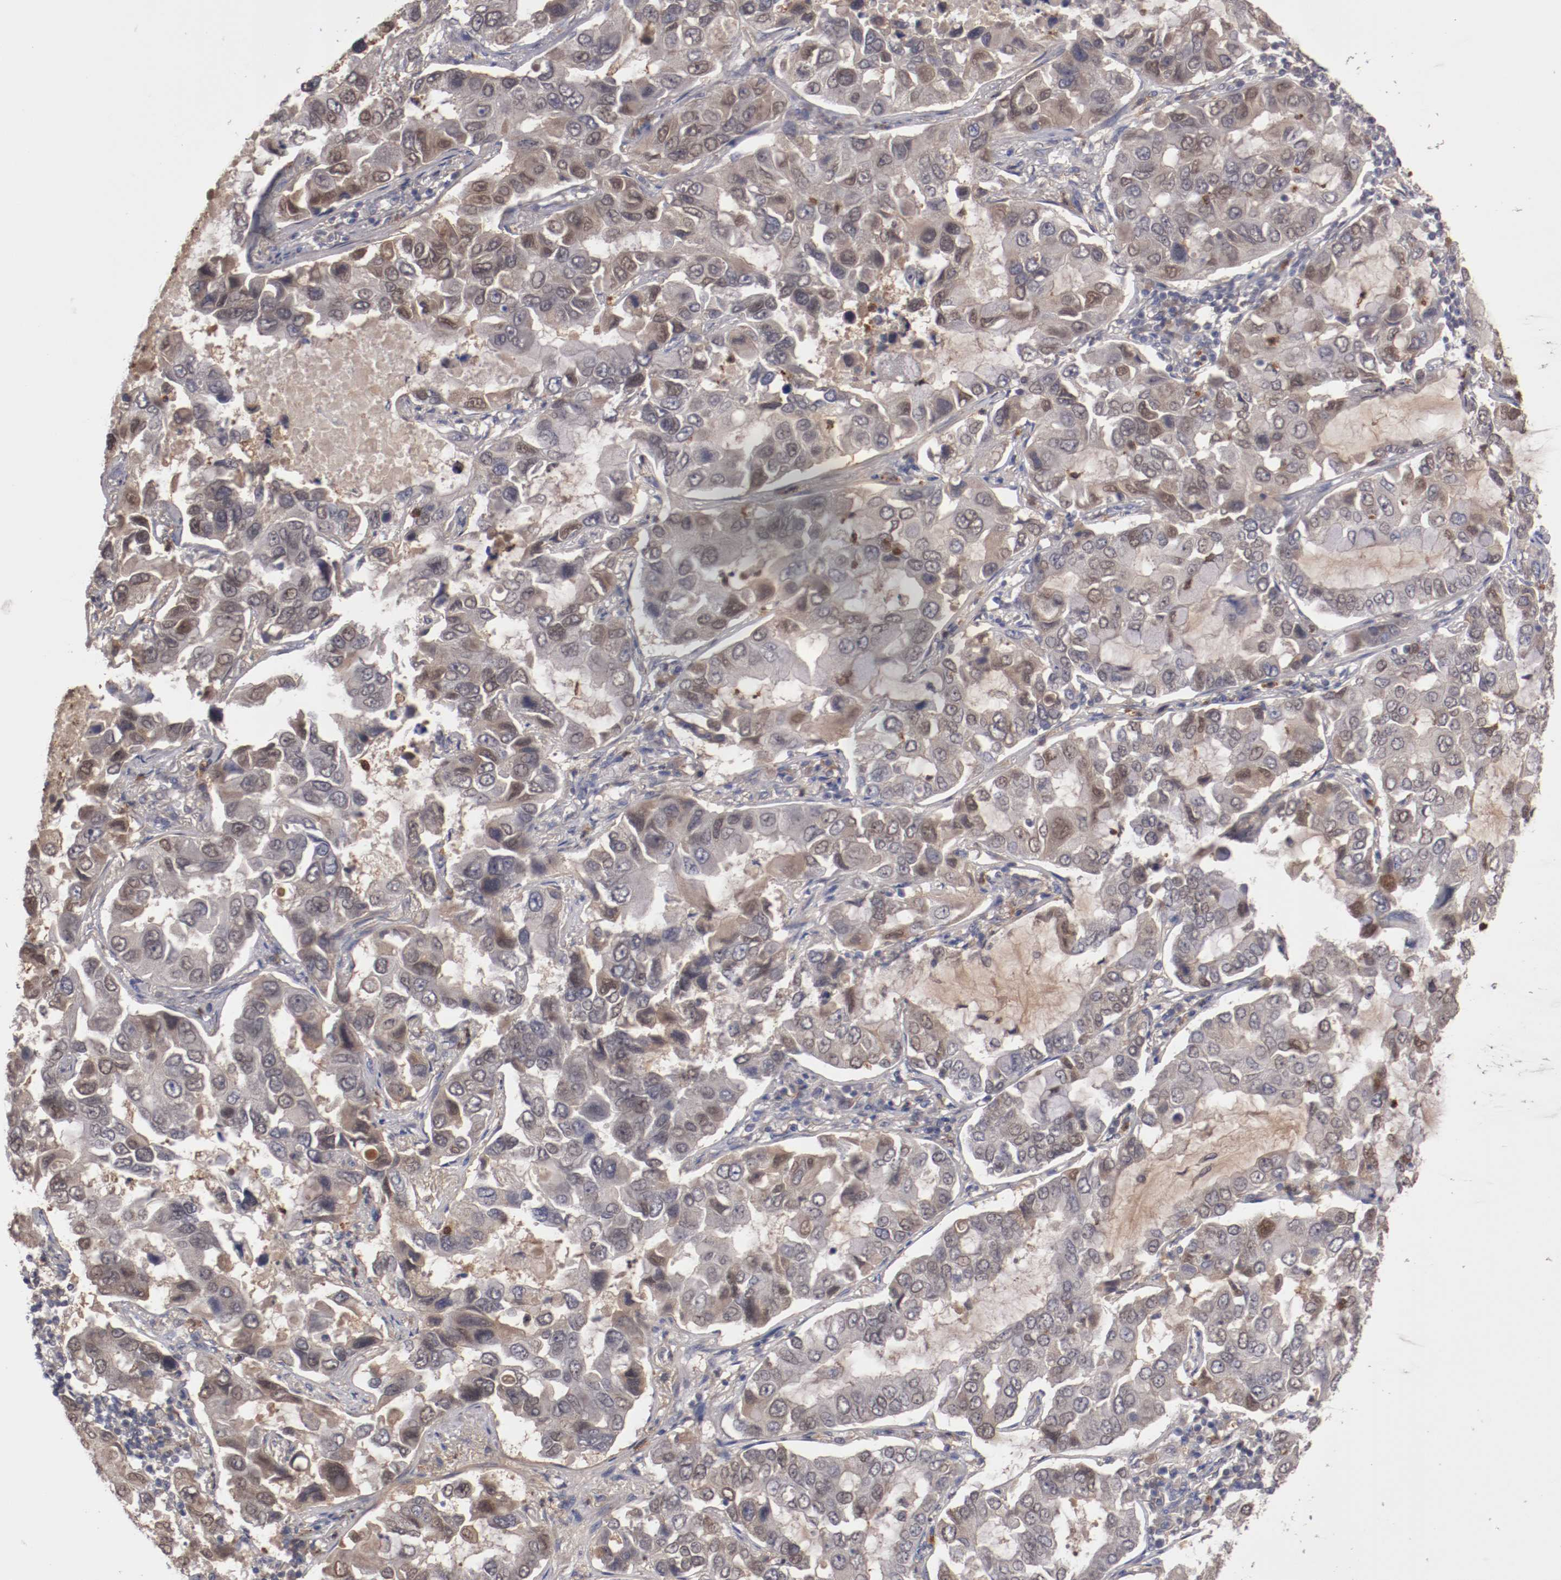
{"staining": {"intensity": "weak", "quantity": "25%-75%", "location": "cytoplasmic/membranous,nuclear"}, "tissue": "lung cancer", "cell_type": "Tumor cells", "image_type": "cancer", "snomed": [{"axis": "morphology", "description": "Adenocarcinoma, NOS"}, {"axis": "topography", "description": "Lung"}], "caption": "Immunohistochemical staining of adenocarcinoma (lung) demonstrates low levels of weak cytoplasmic/membranous and nuclear protein staining in approximately 25%-75% of tumor cells.", "gene": "SERPINA7", "patient": {"sex": "male", "age": 64}}